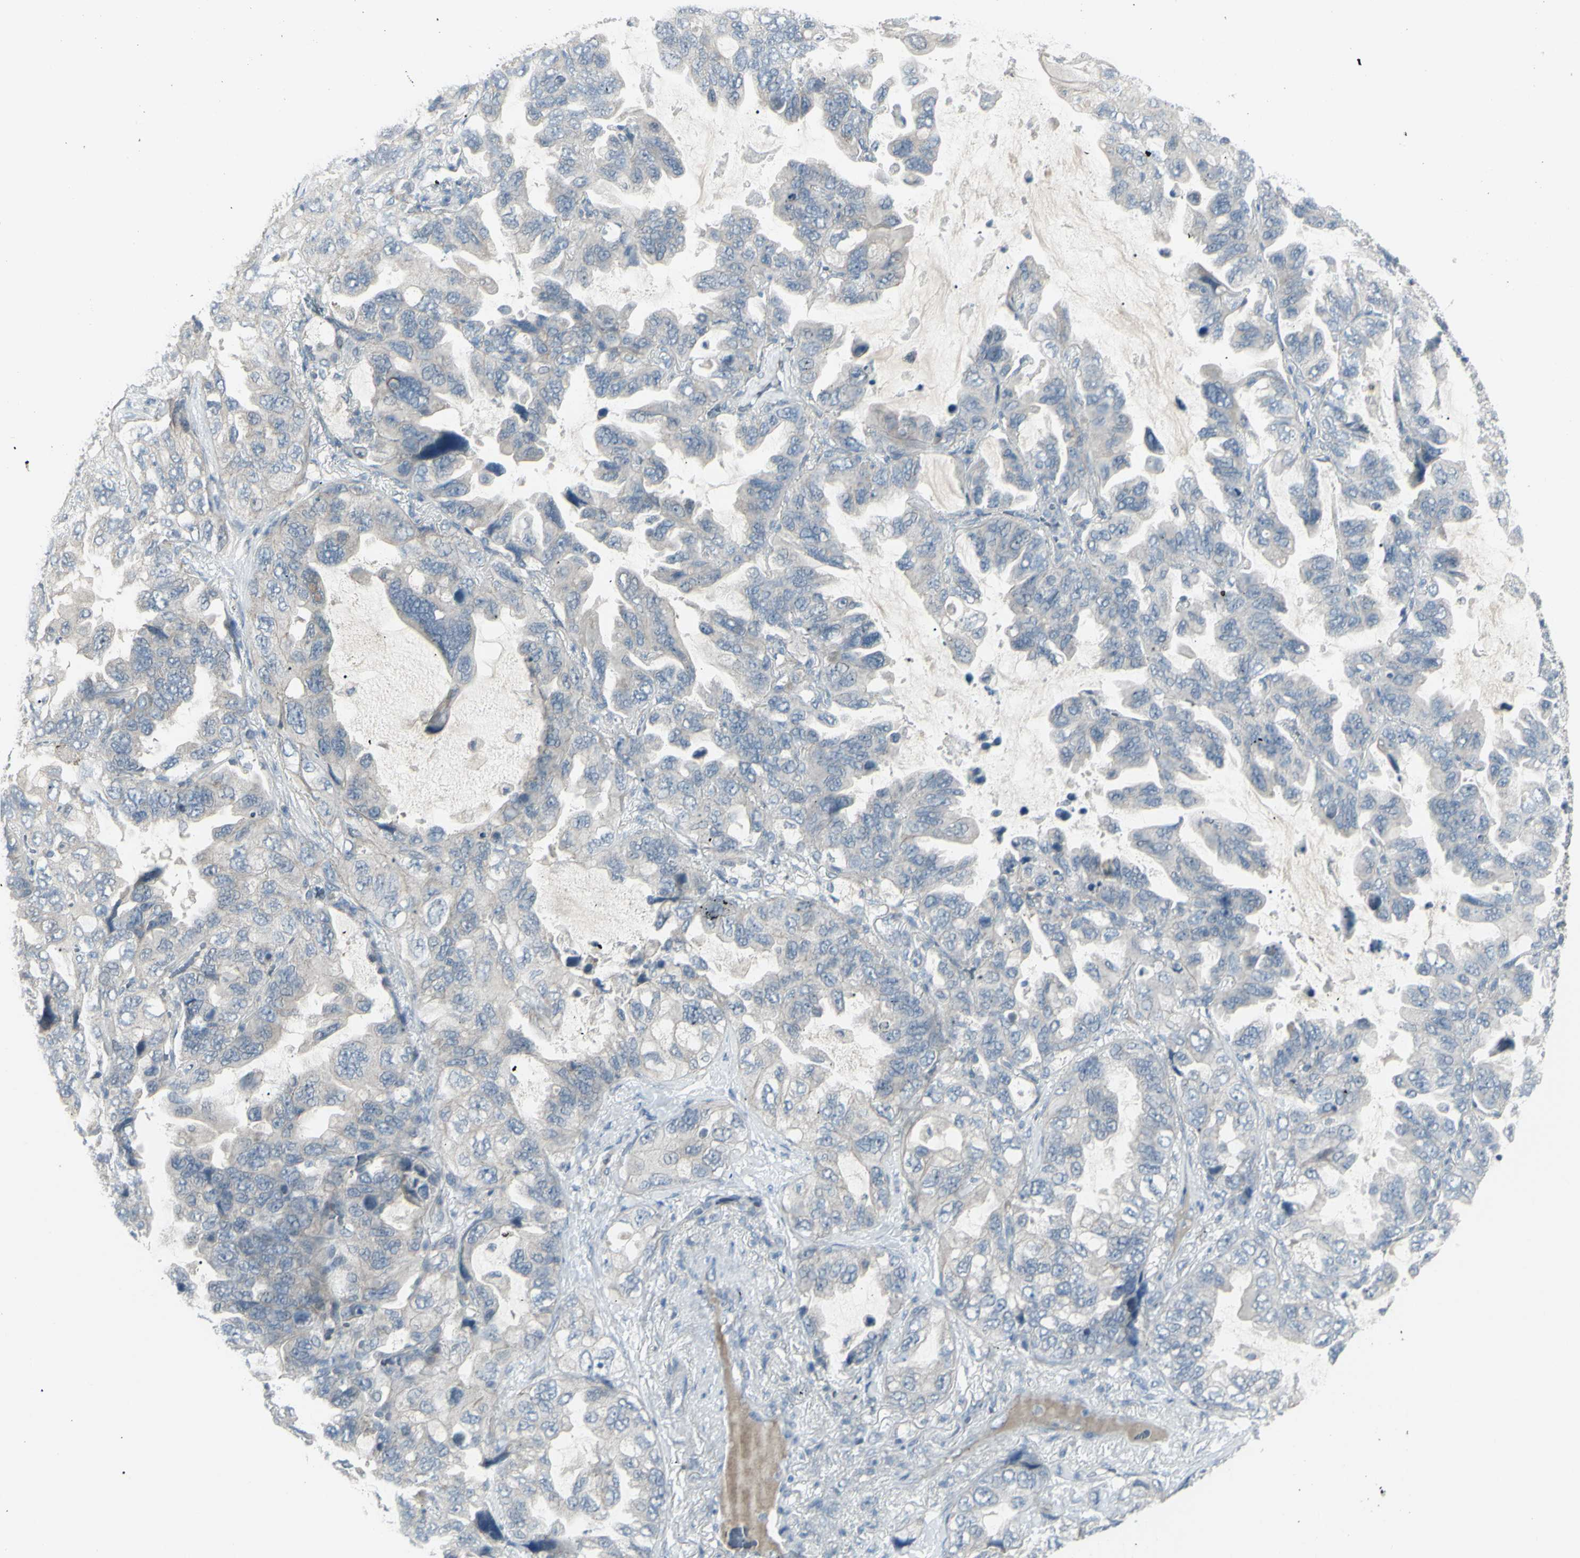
{"staining": {"intensity": "weak", "quantity": "25%-75%", "location": "cytoplasmic/membranous"}, "tissue": "lung cancer", "cell_type": "Tumor cells", "image_type": "cancer", "snomed": [{"axis": "morphology", "description": "Squamous cell carcinoma, NOS"}, {"axis": "topography", "description": "Lung"}], "caption": "IHC (DAB (3,3'-diaminobenzidine)) staining of squamous cell carcinoma (lung) reveals weak cytoplasmic/membranous protein staining in approximately 25%-75% of tumor cells.", "gene": "SH3GL2", "patient": {"sex": "female", "age": 73}}